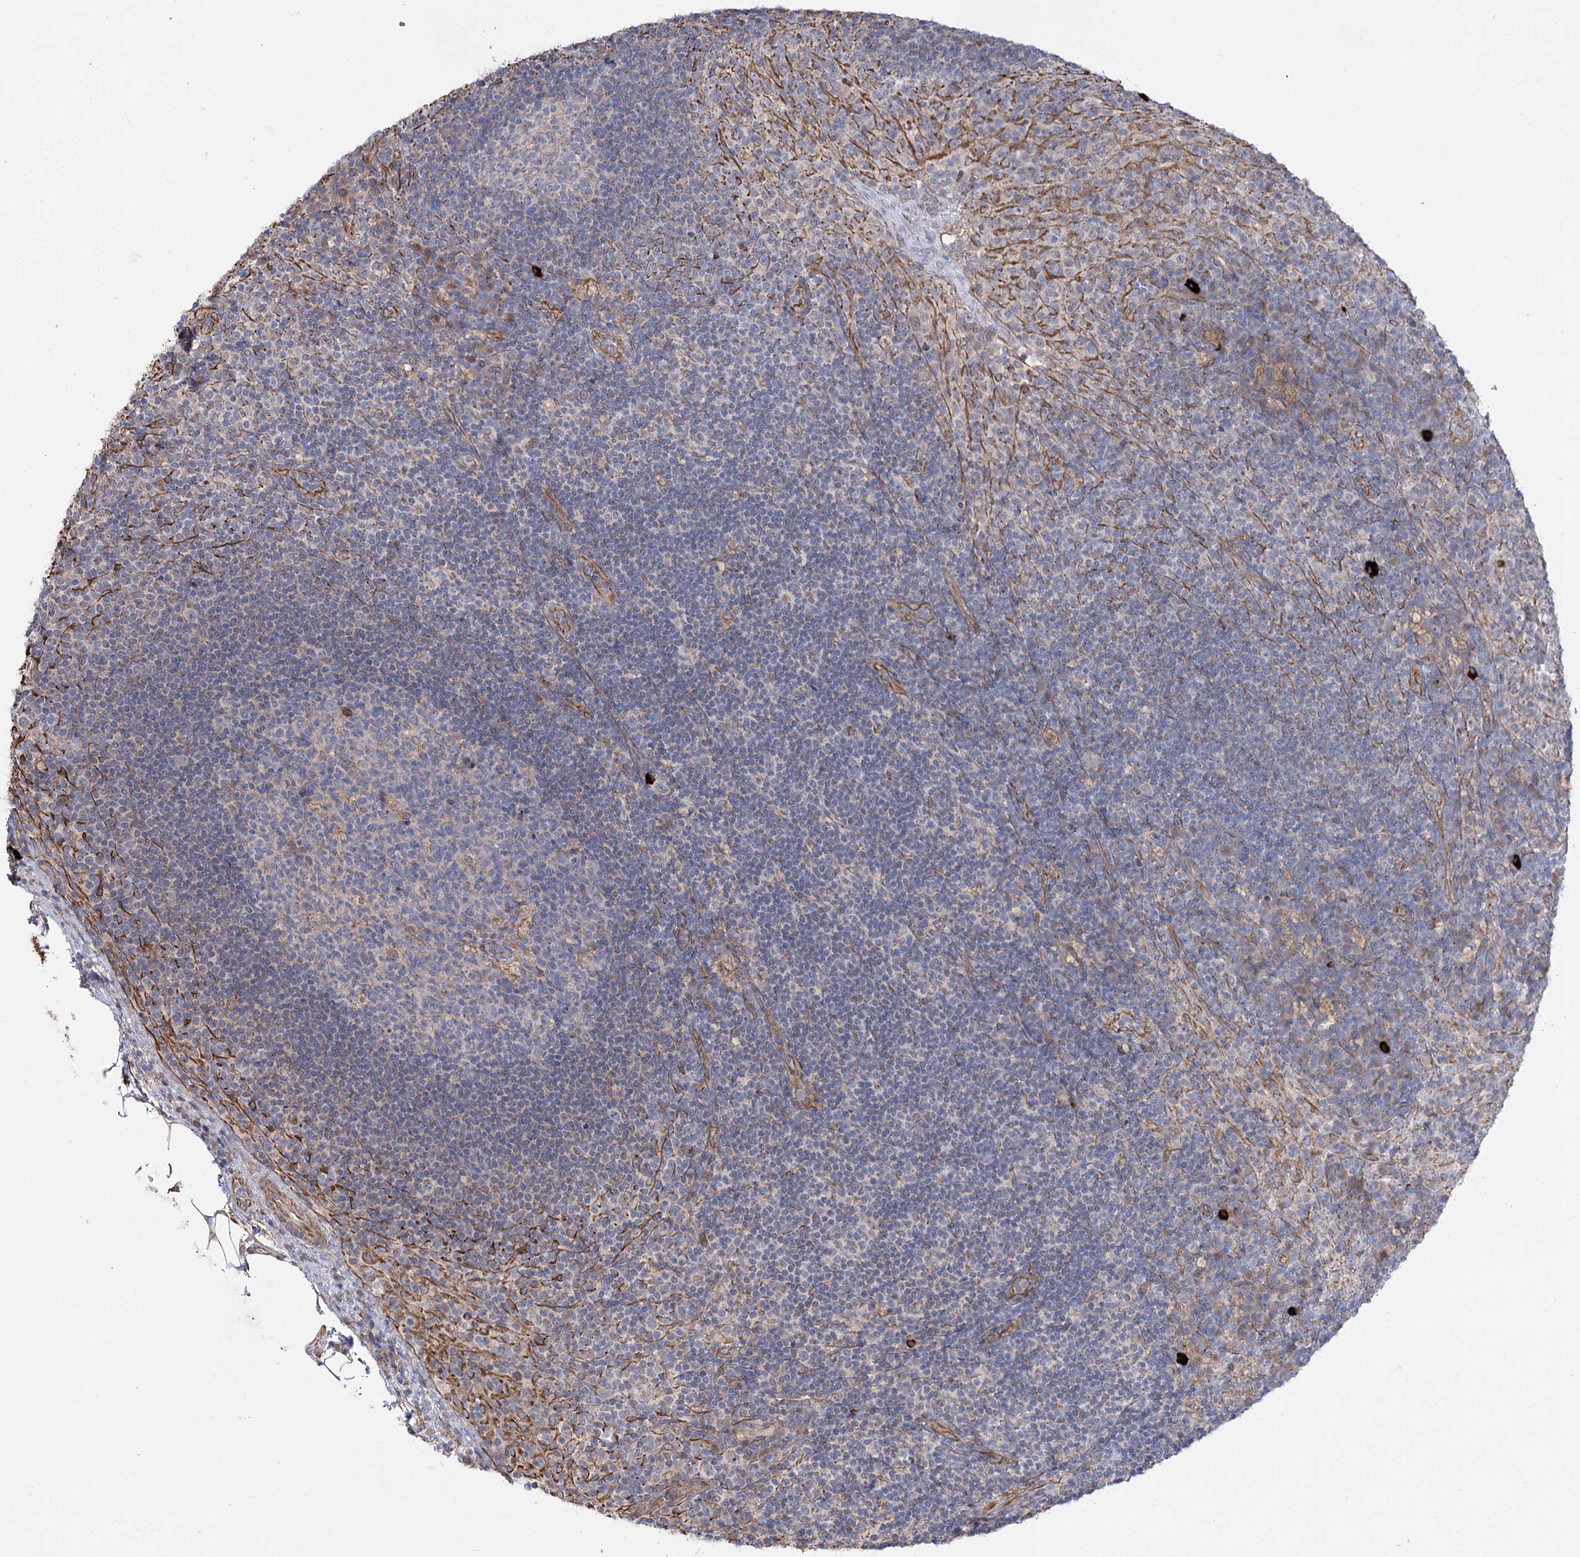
{"staining": {"intensity": "negative", "quantity": "none", "location": "none"}, "tissue": "lymph node", "cell_type": "Germinal center cells", "image_type": "normal", "snomed": [{"axis": "morphology", "description": "Normal tissue, NOS"}, {"axis": "topography", "description": "Lymph node"}], "caption": "Benign lymph node was stained to show a protein in brown. There is no significant positivity in germinal center cells. (Stains: DAB (3,3'-diaminobenzidine) IHC with hematoxylin counter stain, Microscopy: brightfield microscopy at high magnification).", "gene": "KIAA0825", "patient": {"sex": "female", "age": 70}}